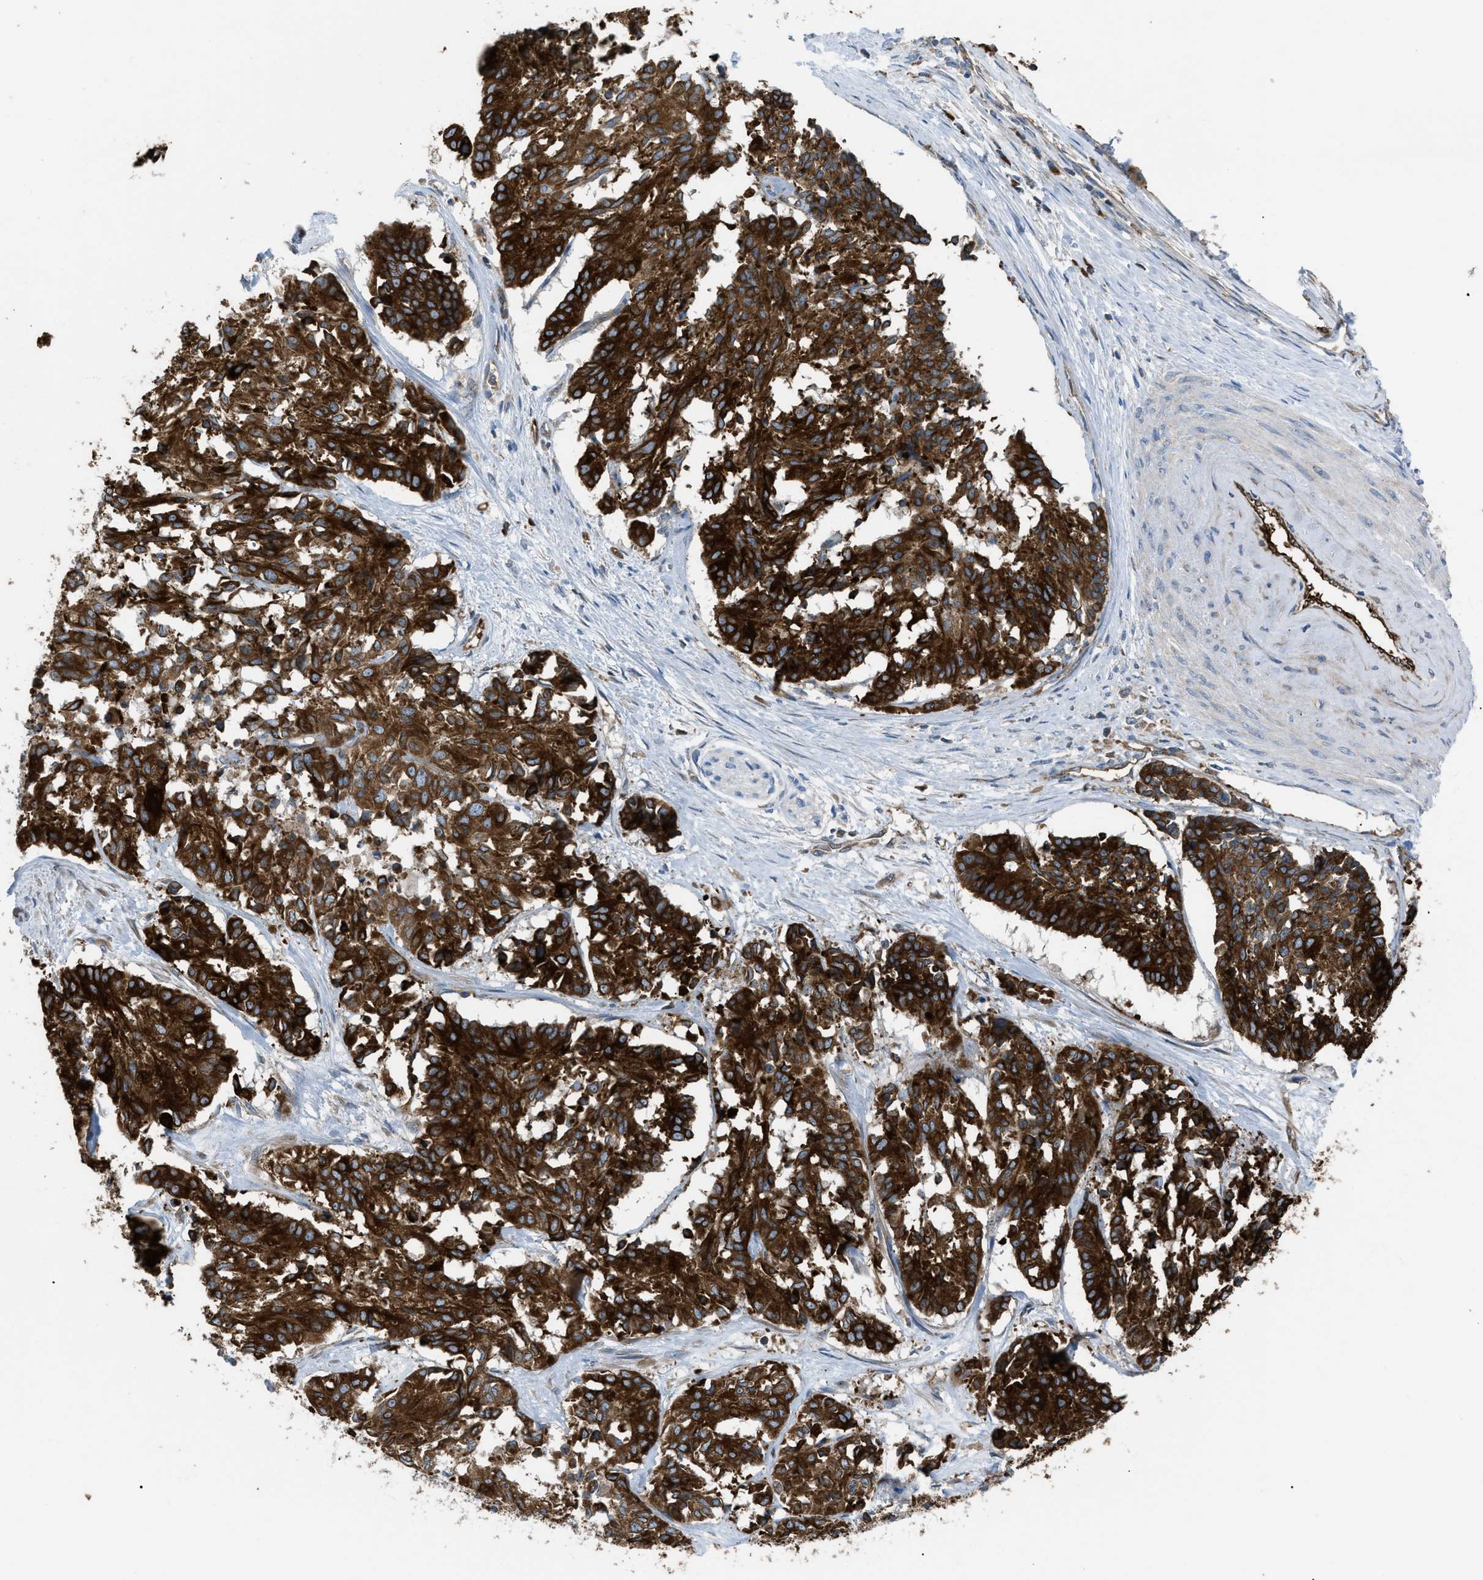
{"staining": {"intensity": "strong", "quantity": ">75%", "location": "cytoplasmic/membranous"}, "tissue": "cervical cancer", "cell_type": "Tumor cells", "image_type": "cancer", "snomed": [{"axis": "morphology", "description": "Squamous cell carcinoma, NOS"}, {"axis": "topography", "description": "Cervix"}], "caption": "Cervical squamous cell carcinoma stained with a brown dye exhibits strong cytoplasmic/membranous positive expression in about >75% of tumor cells.", "gene": "ATP2A3", "patient": {"sex": "female", "age": 35}}